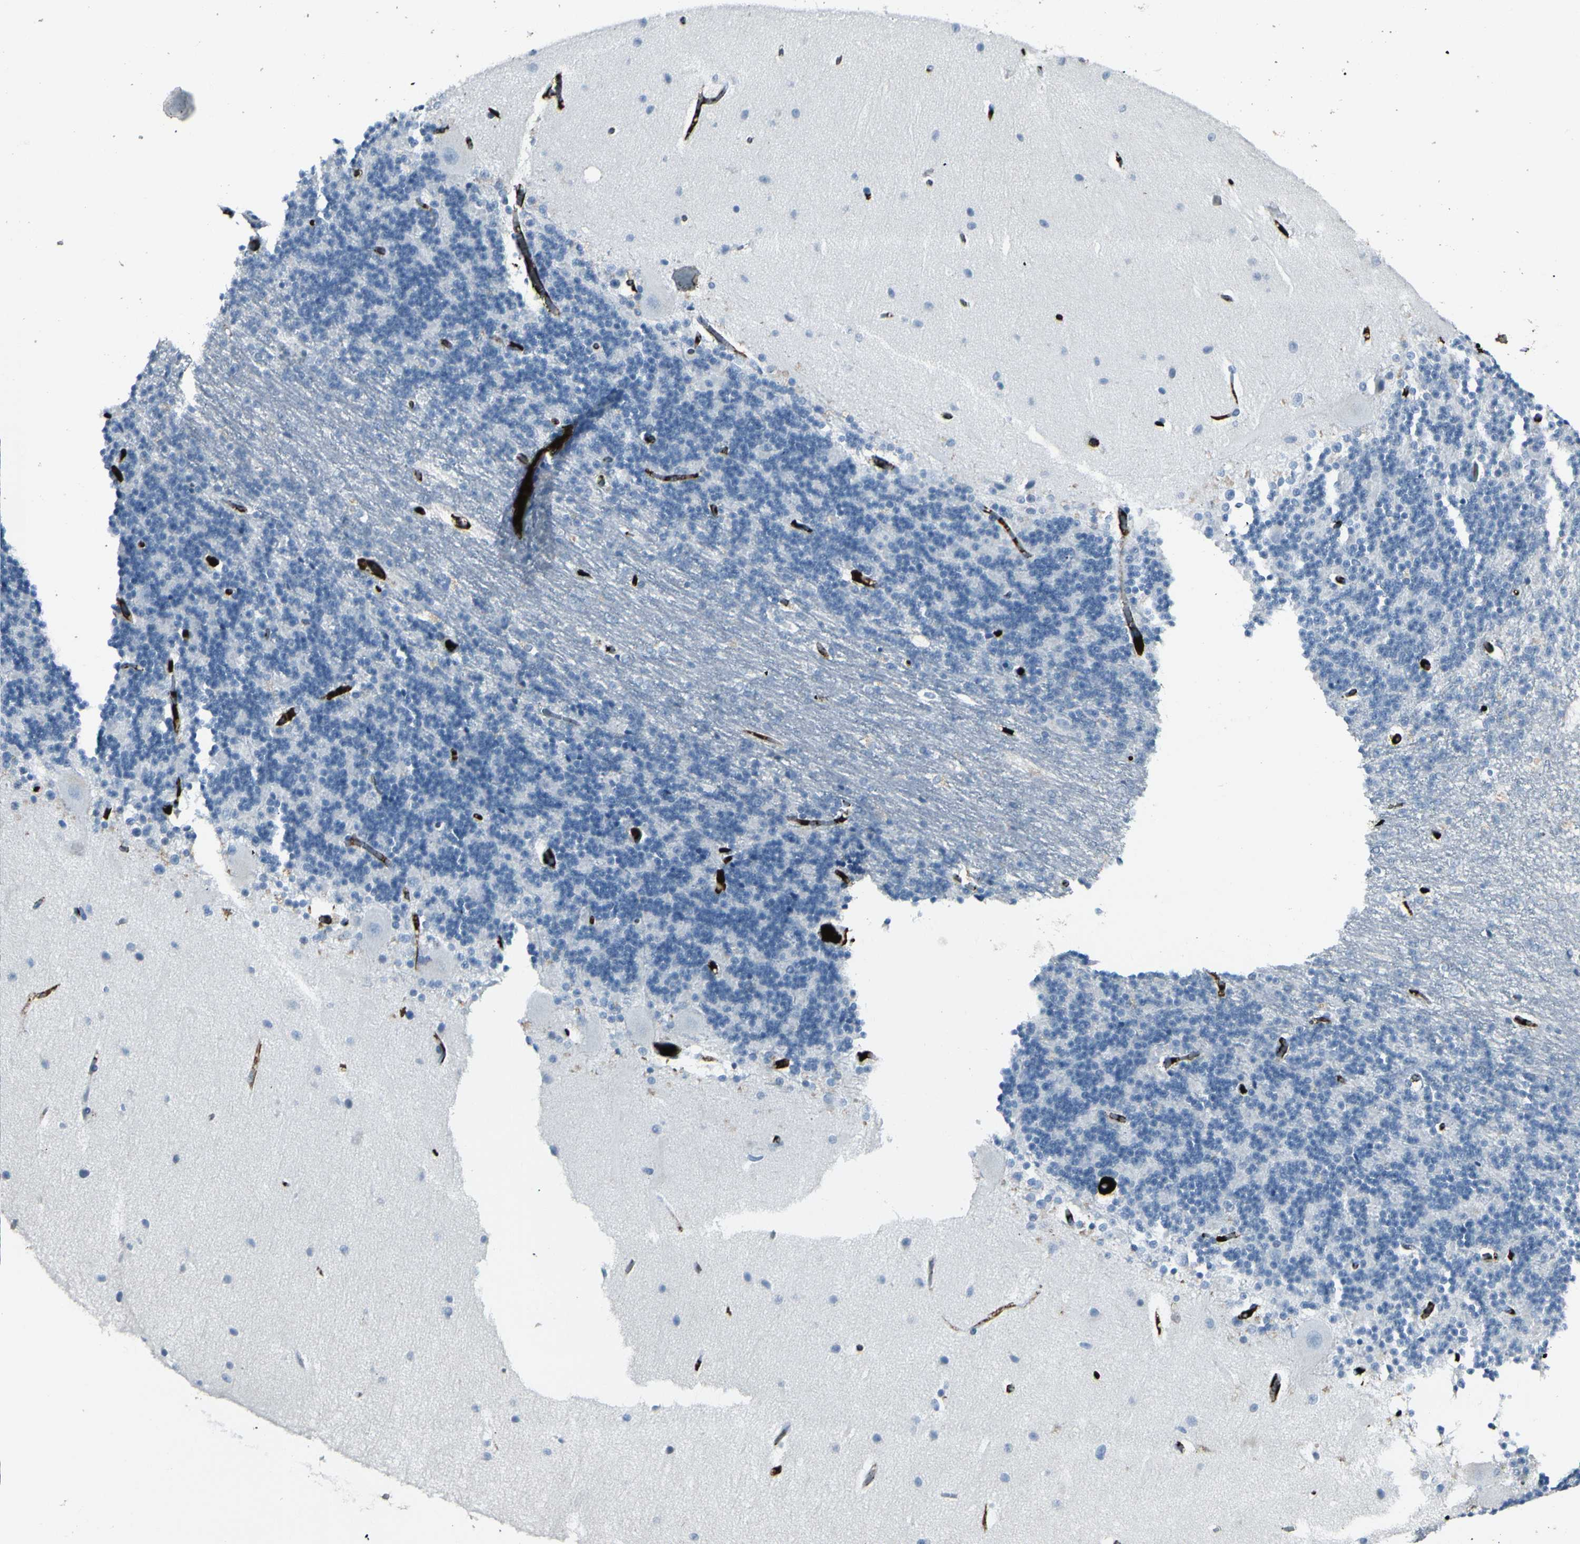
{"staining": {"intensity": "negative", "quantity": "none", "location": "none"}, "tissue": "cerebellum", "cell_type": "Cells in granular layer", "image_type": "normal", "snomed": [{"axis": "morphology", "description": "Normal tissue, NOS"}, {"axis": "topography", "description": "Cerebellum"}], "caption": "High power microscopy micrograph of an IHC photomicrograph of normal cerebellum, revealing no significant positivity in cells in granular layer. Brightfield microscopy of immunohistochemistry stained with DAB (3,3'-diaminobenzidine) (brown) and hematoxylin (blue), captured at high magnification.", "gene": "IGHG1", "patient": {"sex": "female", "age": 54}}